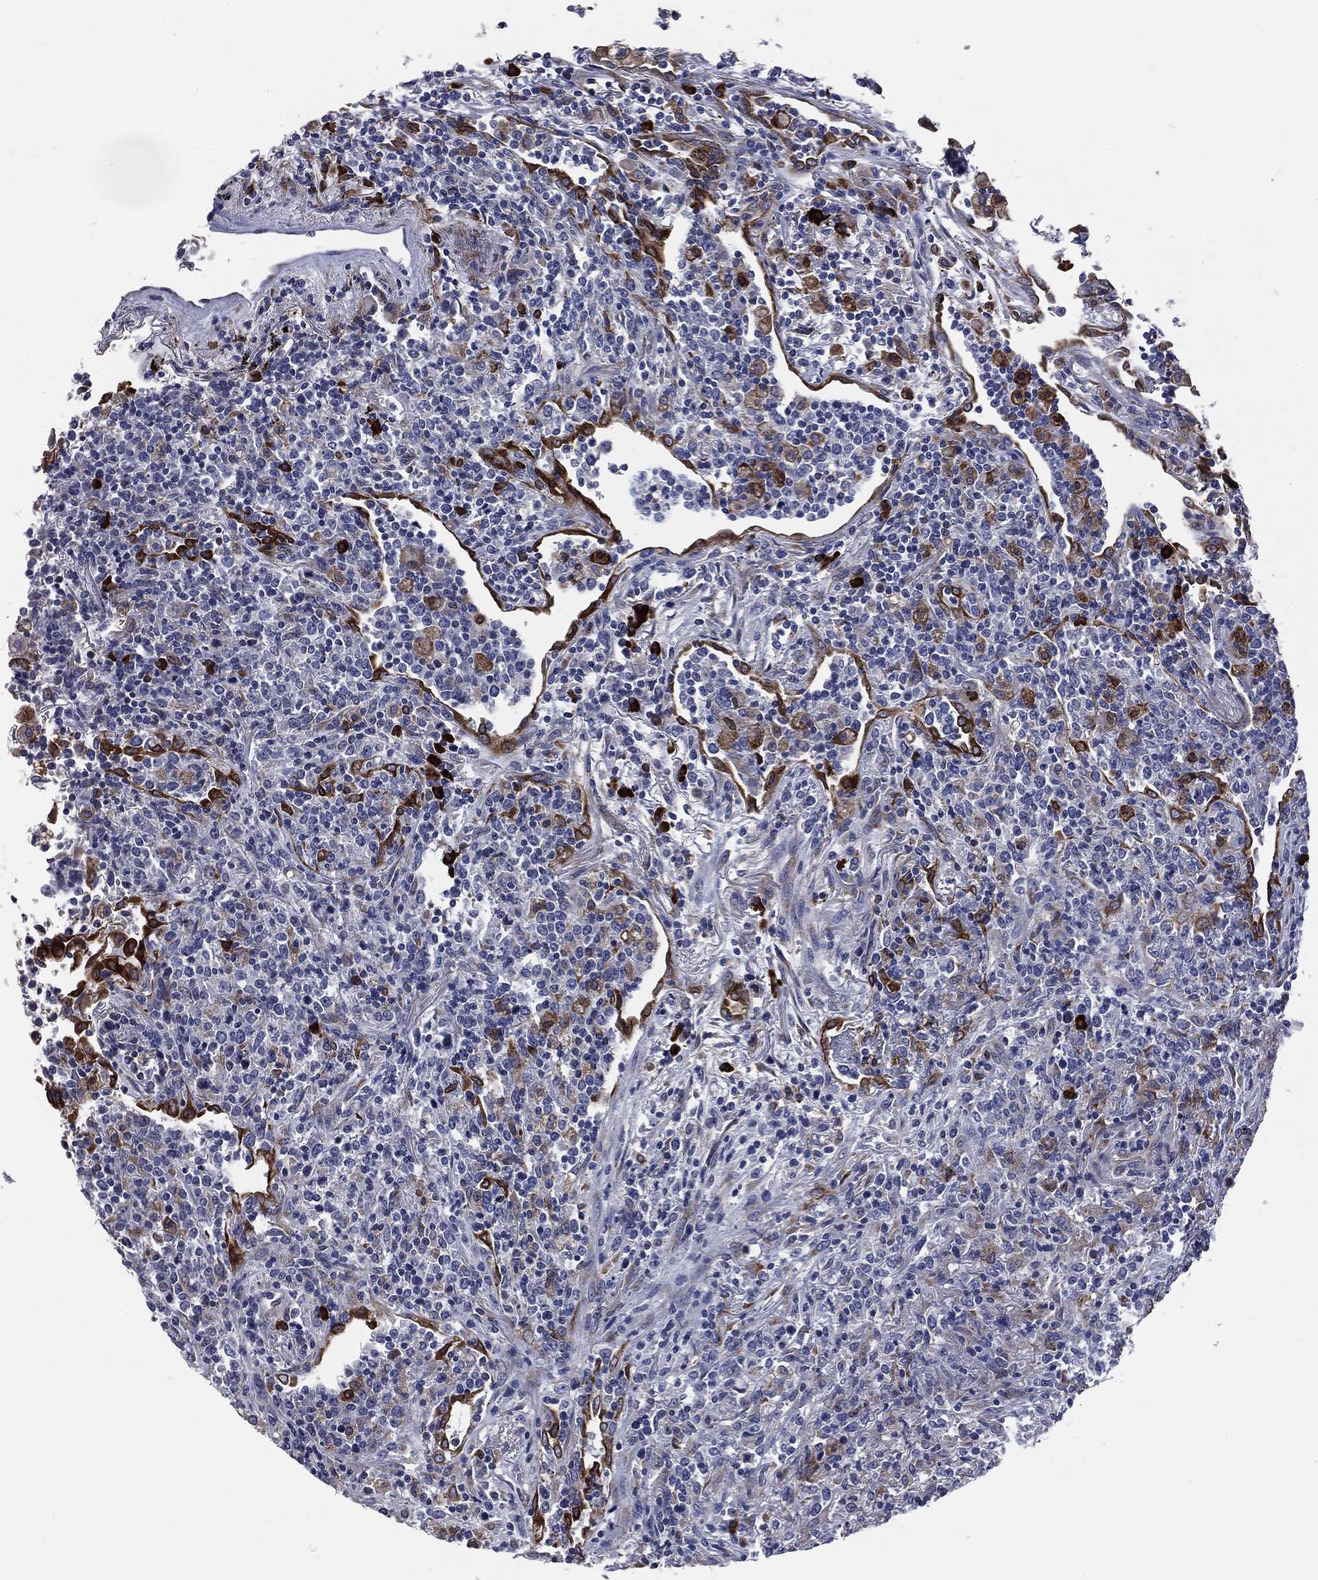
{"staining": {"intensity": "negative", "quantity": "none", "location": "none"}, "tissue": "lymphoma", "cell_type": "Tumor cells", "image_type": "cancer", "snomed": [{"axis": "morphology", "description": "Malignant lymphoma, non-Hodgkin's type, High grade"}, {"axis": "topography", "description": "Lung"}], "caption": "The photomicrograph shows no significant staining in tumor cells of high-grade malignant lymphoma, non-Hodgkin's type.", "gene": "PTGS2", "patient": {"sex": "male", "age": 79}}